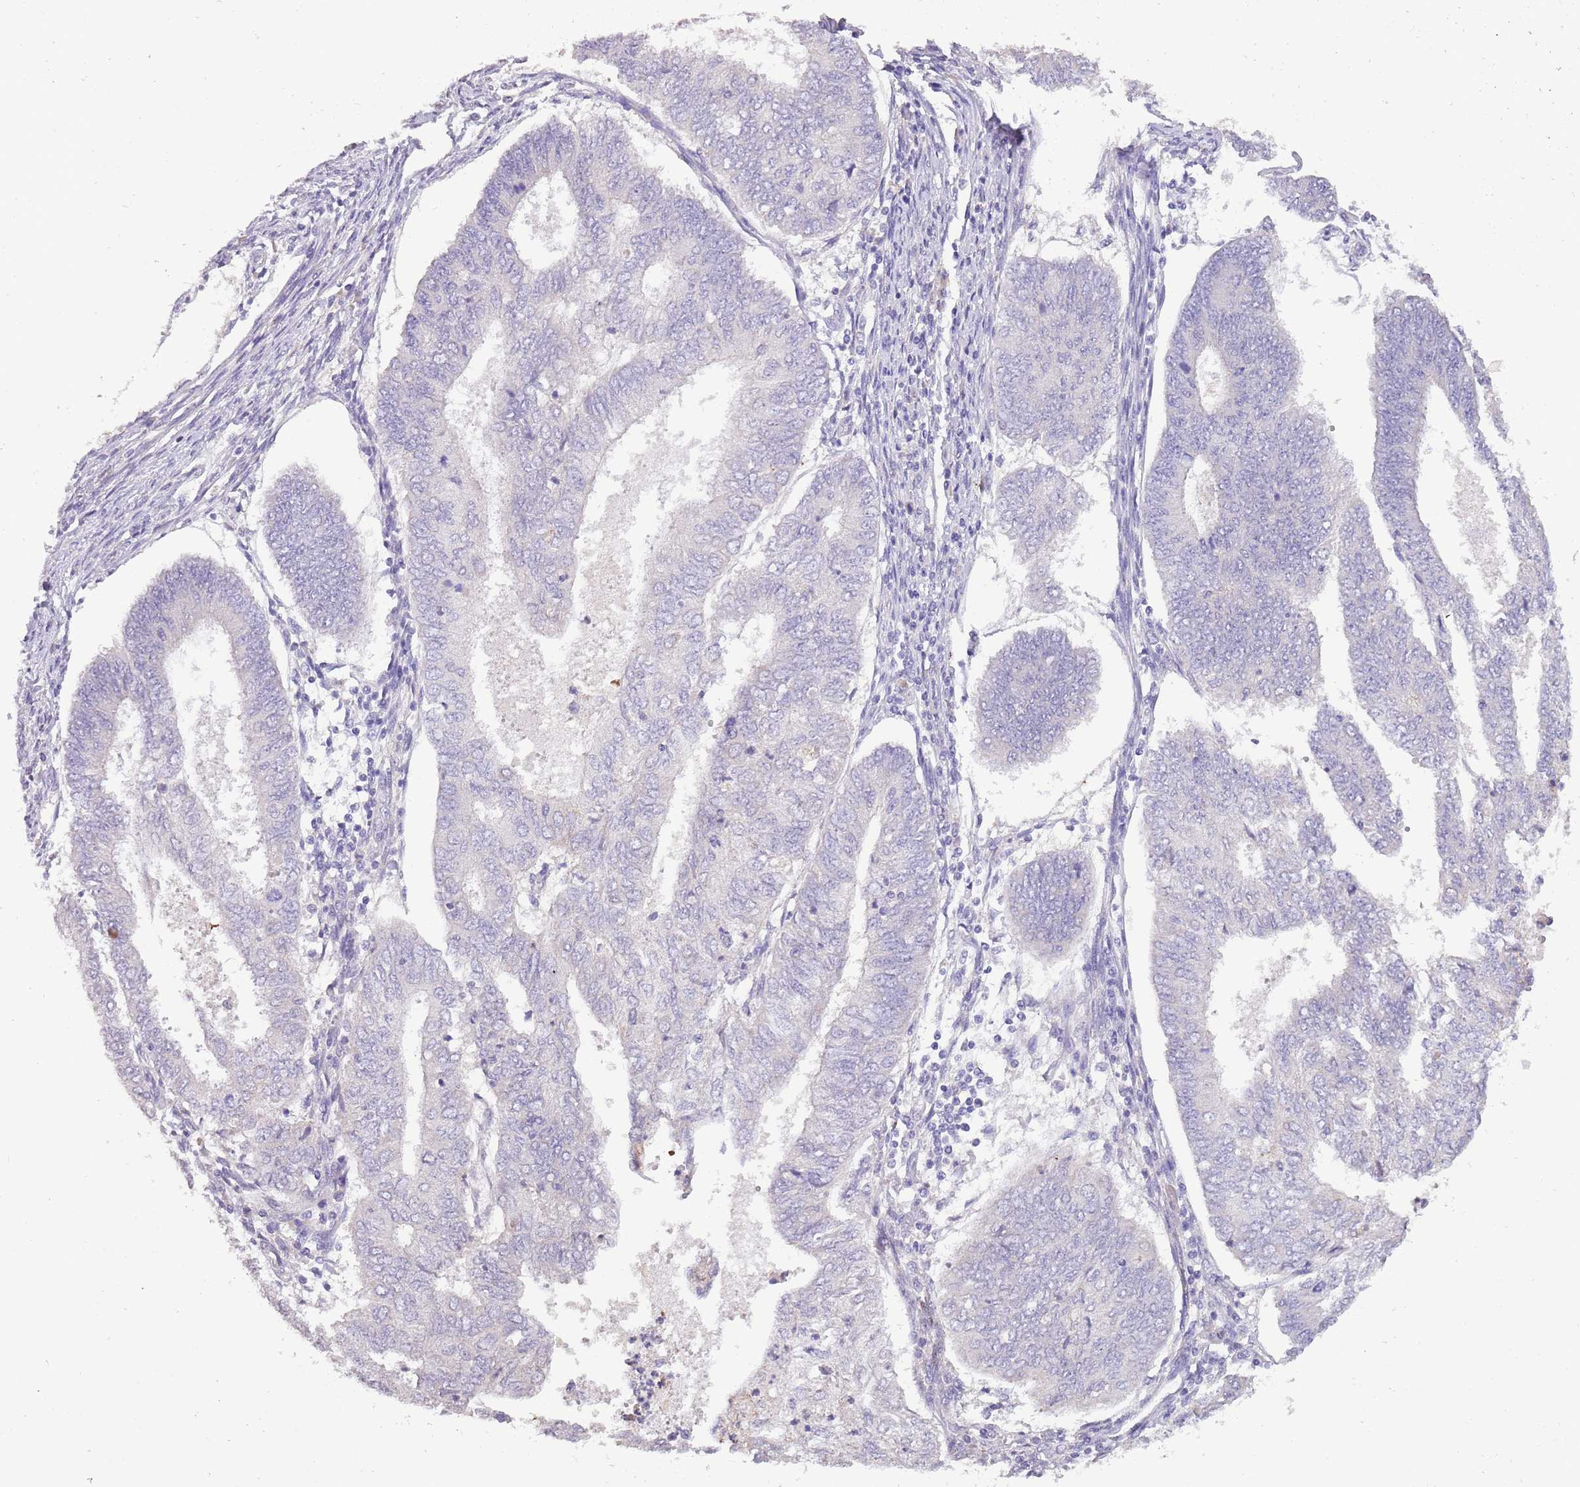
{"staining": {"intensity": "negative", "quantity": "none", "location": "none"}, "tissue": "endometrial cancer", "cell_type": "Tumor cells", "image_type": "cancer", "snomed": [{"axis": "morphology", "description": "Adenocarcinoma, NOS"}, {"axis": "topography", "description": "Endometrium"}], "caption": "Immunohistochemical staining of human endometrial adenocarcinoma exhibits no significant positivity in tumor cells.", "gene": "ZNF658", "patient": {"sex": "female", "age": 68}}